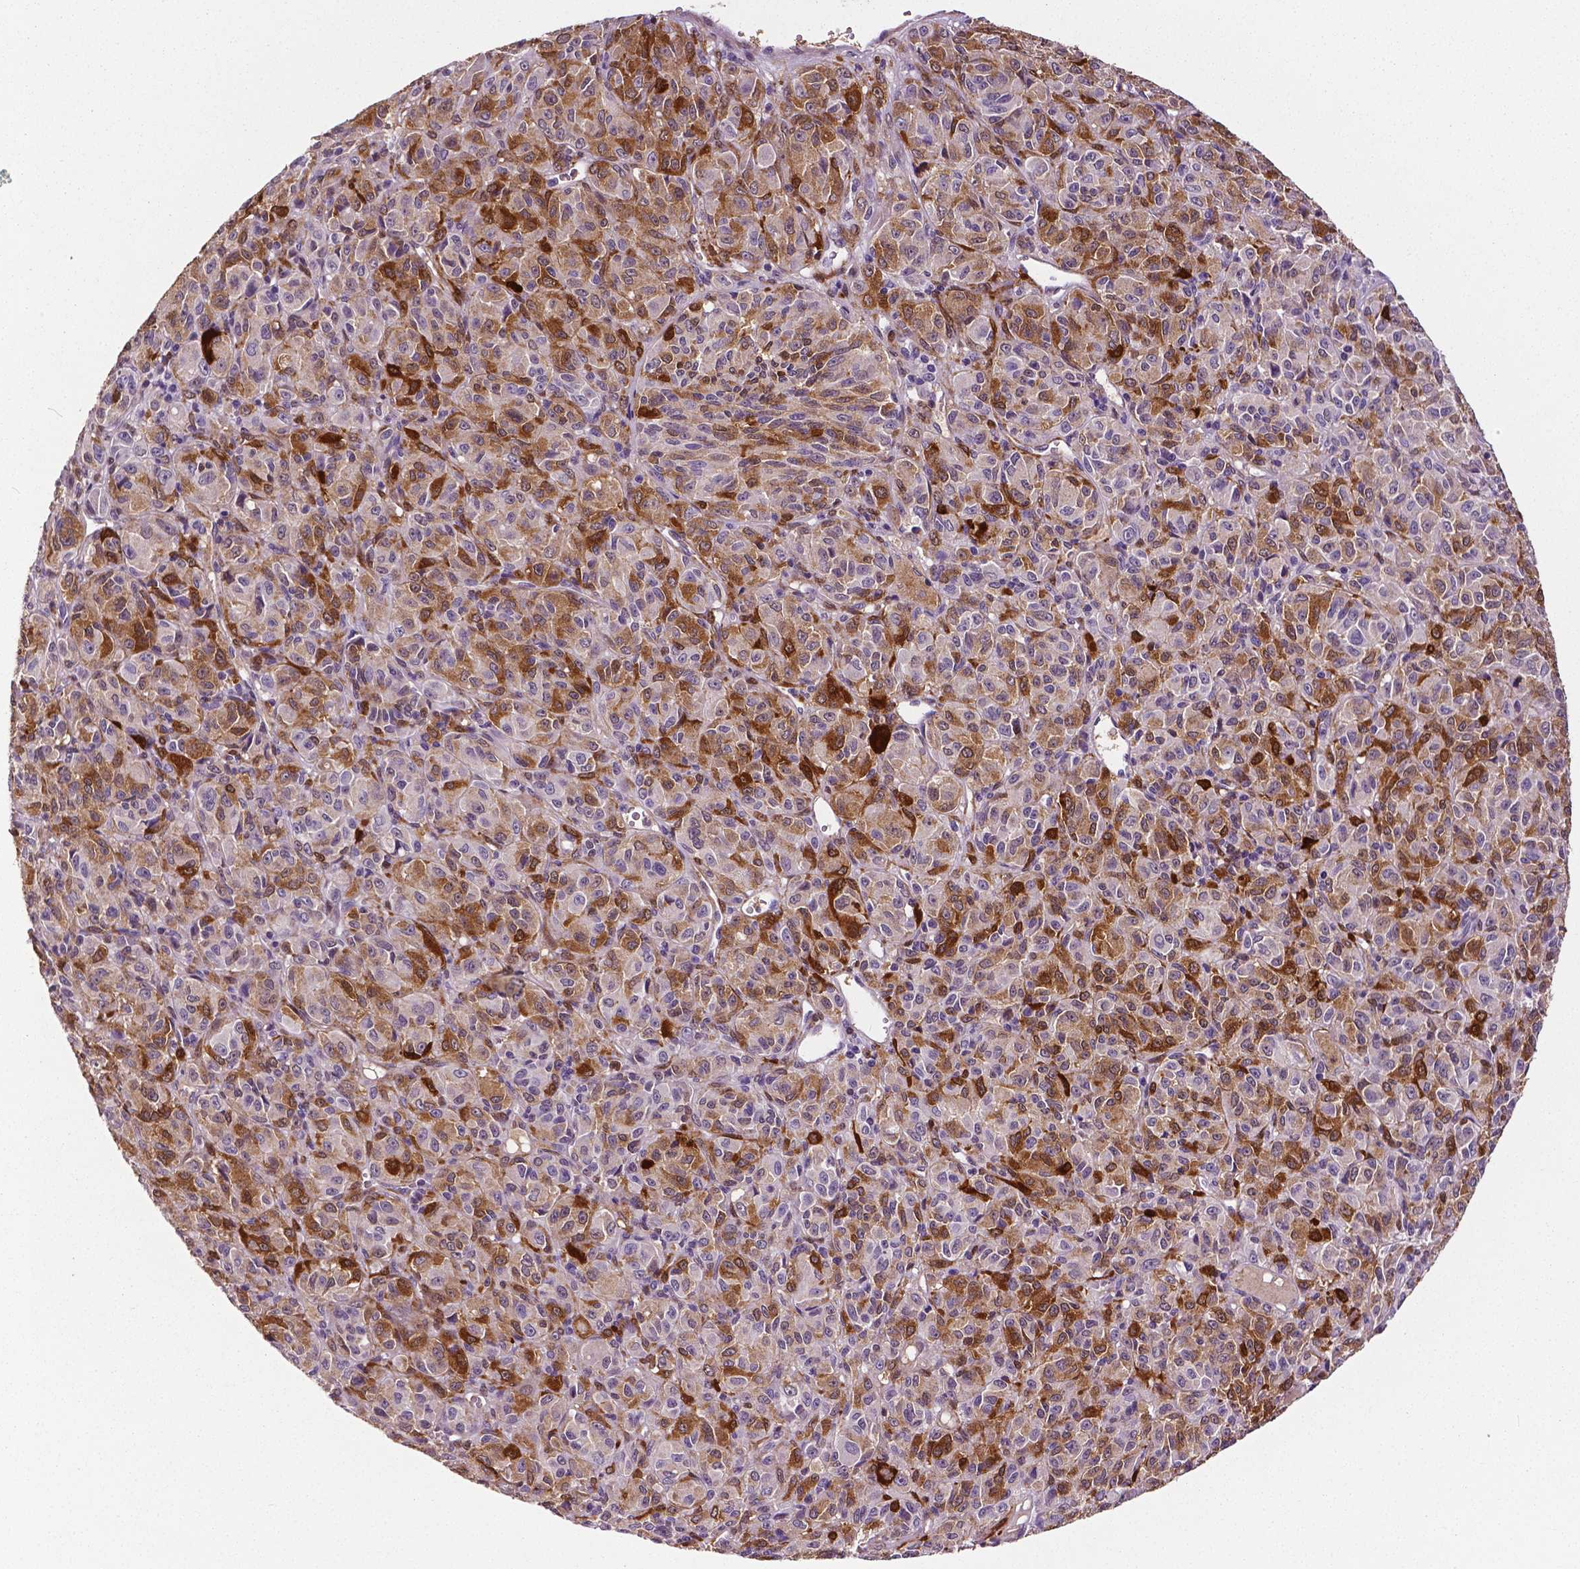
{"staining": {"intensity": "moderate", "quantity": "25%-75%", "location": "cytoplasmic/membranous"}, "tissue": "melanoma", "cell_type": "Tumor cells", "image_type": "cancer", "snomed": [{"axis": "morphology", "description": "Malignant melanoma, Metastatic site"}, {"axis": "topography", "description": "Brain"}], "caption": "Brown immunohistochemical staining in melanoma demonstrates moderate cytoplasmic/membranous expression in approximately 25%-75% of tumor cells.", "gene": "PHGDH", "patient": {"sex": "female", "age": 56}}